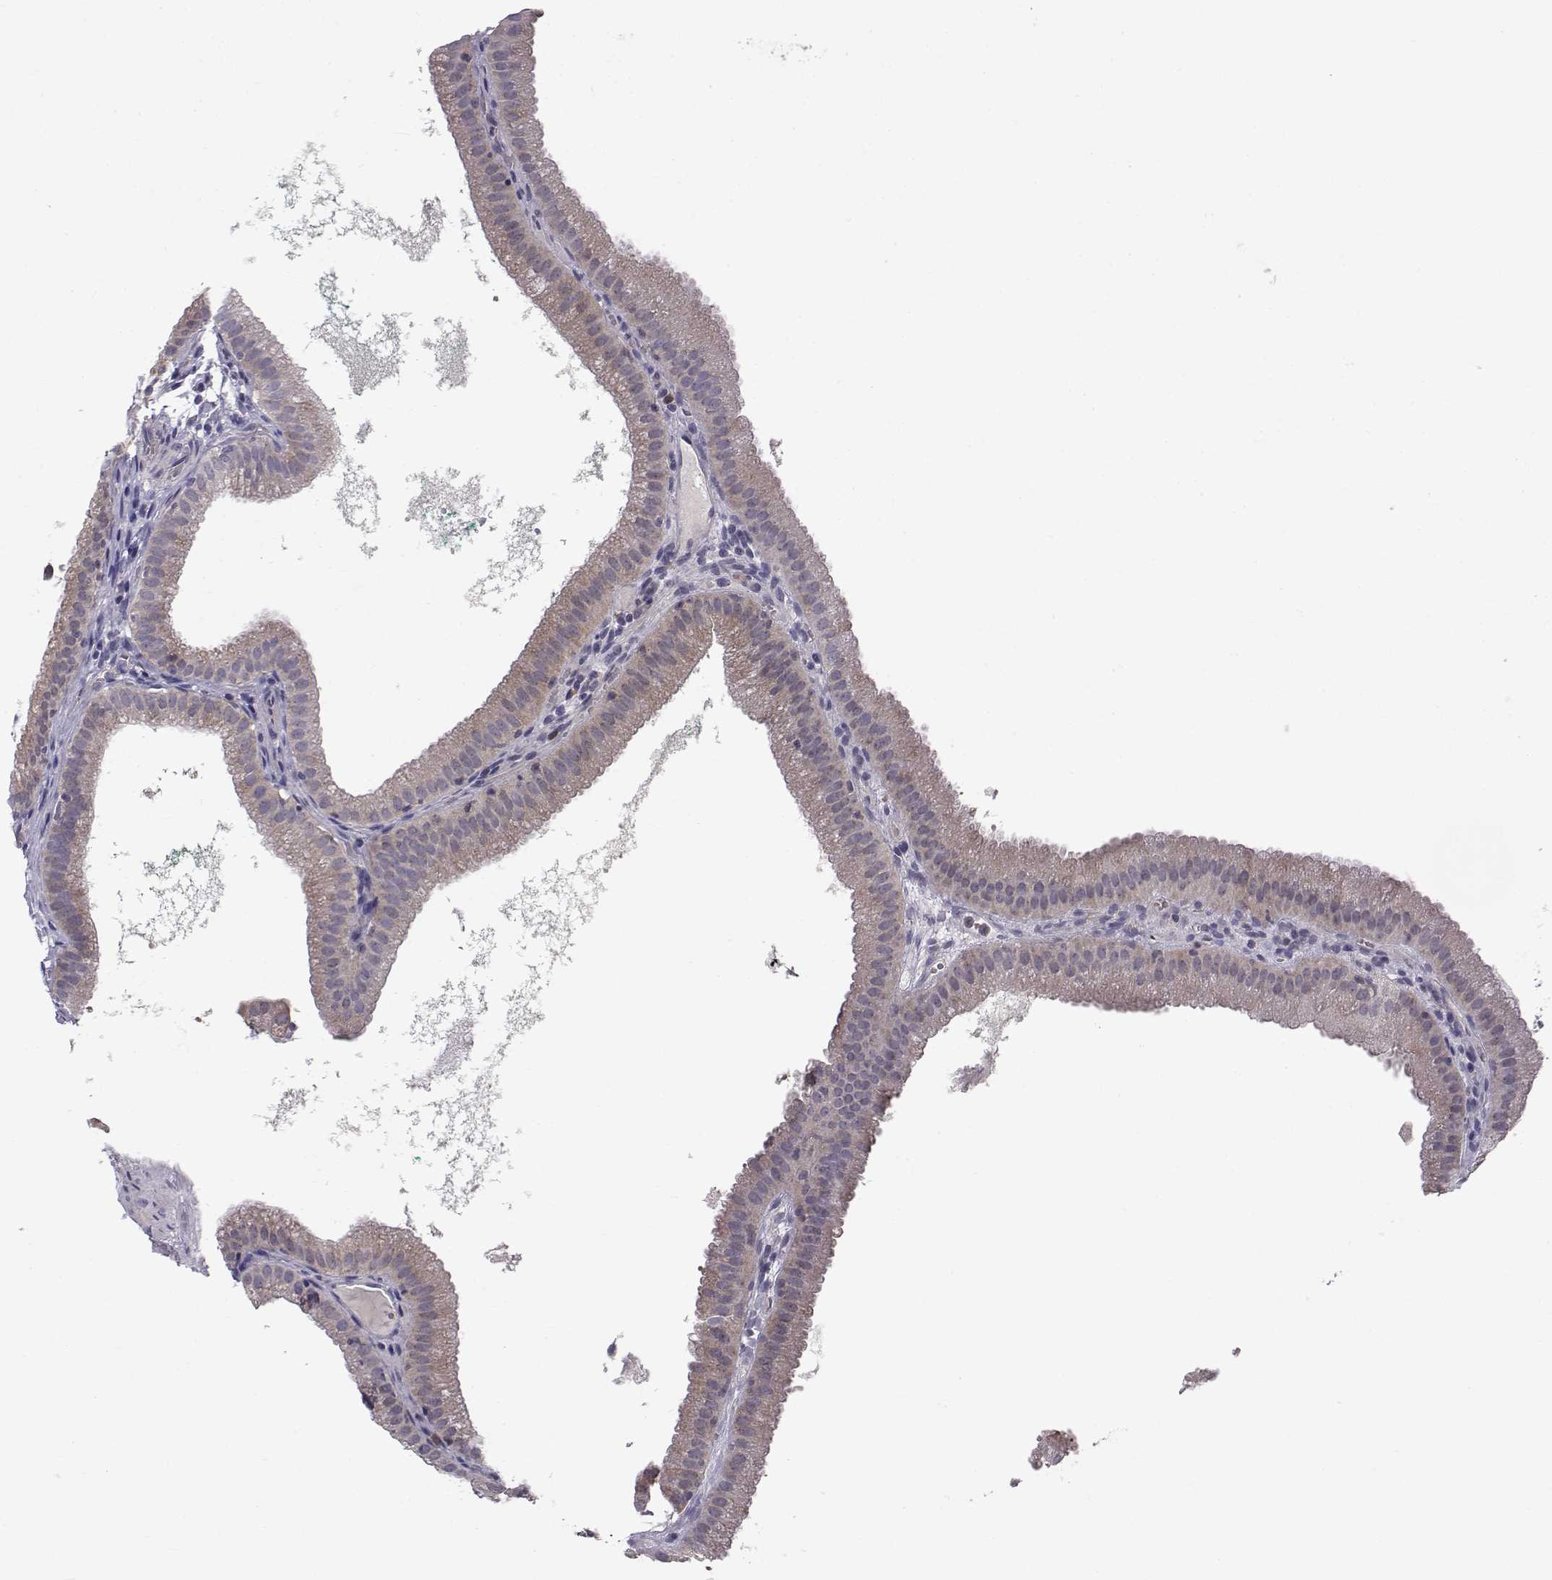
{"staining": {"intensity": "moderate", "quantity": ">75%", "location": "cytoplasmic/membranous"}, "tissue": "gallbladder", "cell_type": "Glandular cells", "image_type": "normal", "snomed": [{"axis": "morphology", "description": "Normal tissue, NOS"}, {"axis": "topography", "description": "Gallbladder"}], "caption": "Immunohistochemistry staining of unremarkable gallbladder, which exhibits medium levels of moderate cytoplasmic/membranous expression in approximately >75% of glandular cells indicating moderate cytoplasmic/membranous protein expression. The staining was performed using DAB (3,3'-diaminobenzidine) (brown) for protein detection and nuclei were counterstained in hematoxylin (blue).", "gene": "PEX5L", "patient": {"sex": "male", "age": 67}}